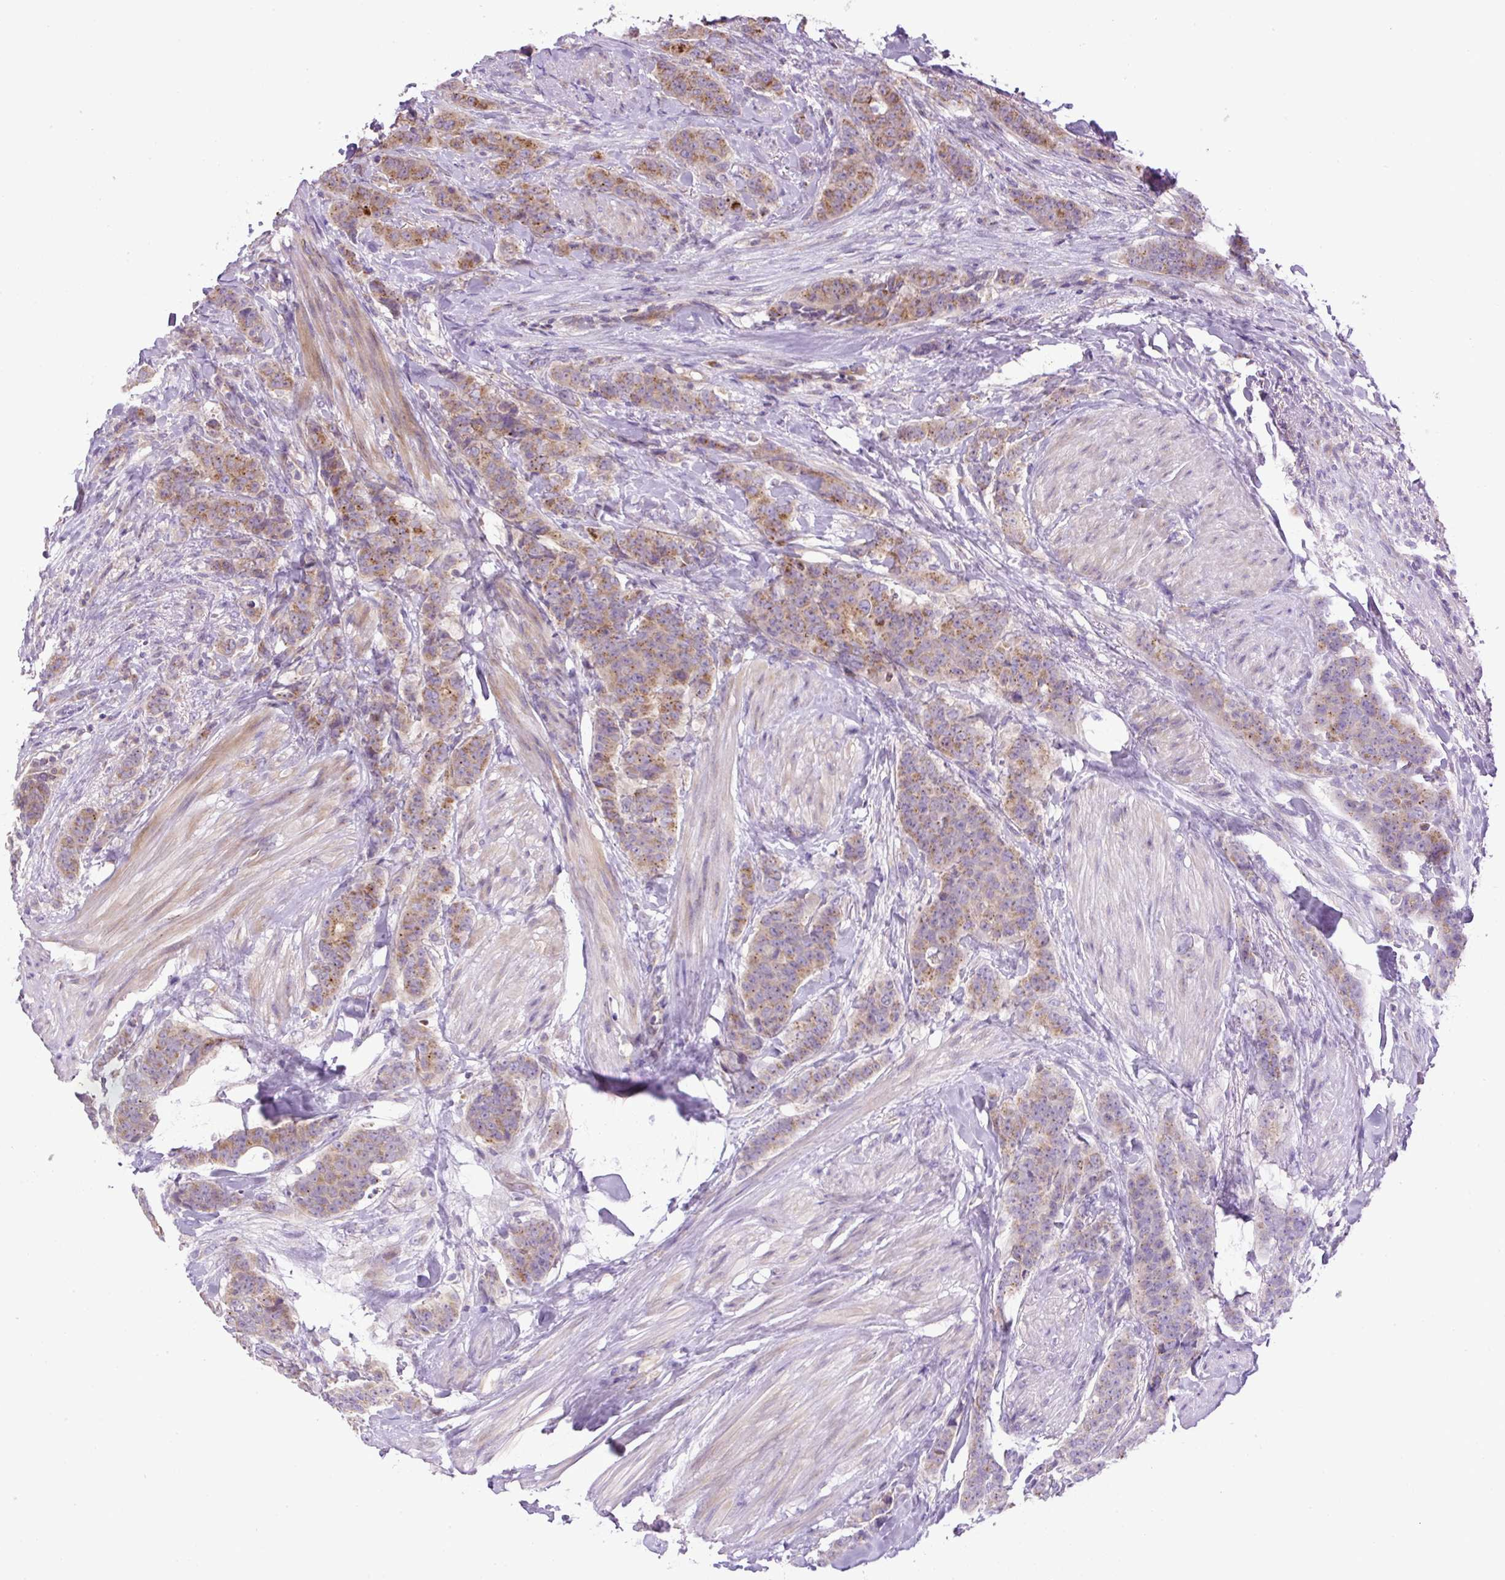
{"staining": {"intensity": "moderate", "quantity": "25%-75%", "location": "cytoplasmic/membranous"}, "tissue": "breast cancer", "cell_type": "Tumor cells", "image_type": "cancer", "snomed": [{"axis": "morphology", "description": "Duct carcinoma"}, {"axis": "topography", "description": "Breast"}], "caption": "DAB (3,3'-diaminobenzidine) immunohistochemical staining of human breast intraductal carcinoma demonstrates moderate cytoplasmic/membranous protein positivity in approximately 25%-75% of tumor cells. (Stains: DAB in brown, nuclei in blue, Microscopy: brightfield microscopy at high magnification).", "gene": "ZNF547", "patient": {"sex": "female", "age": 40}}